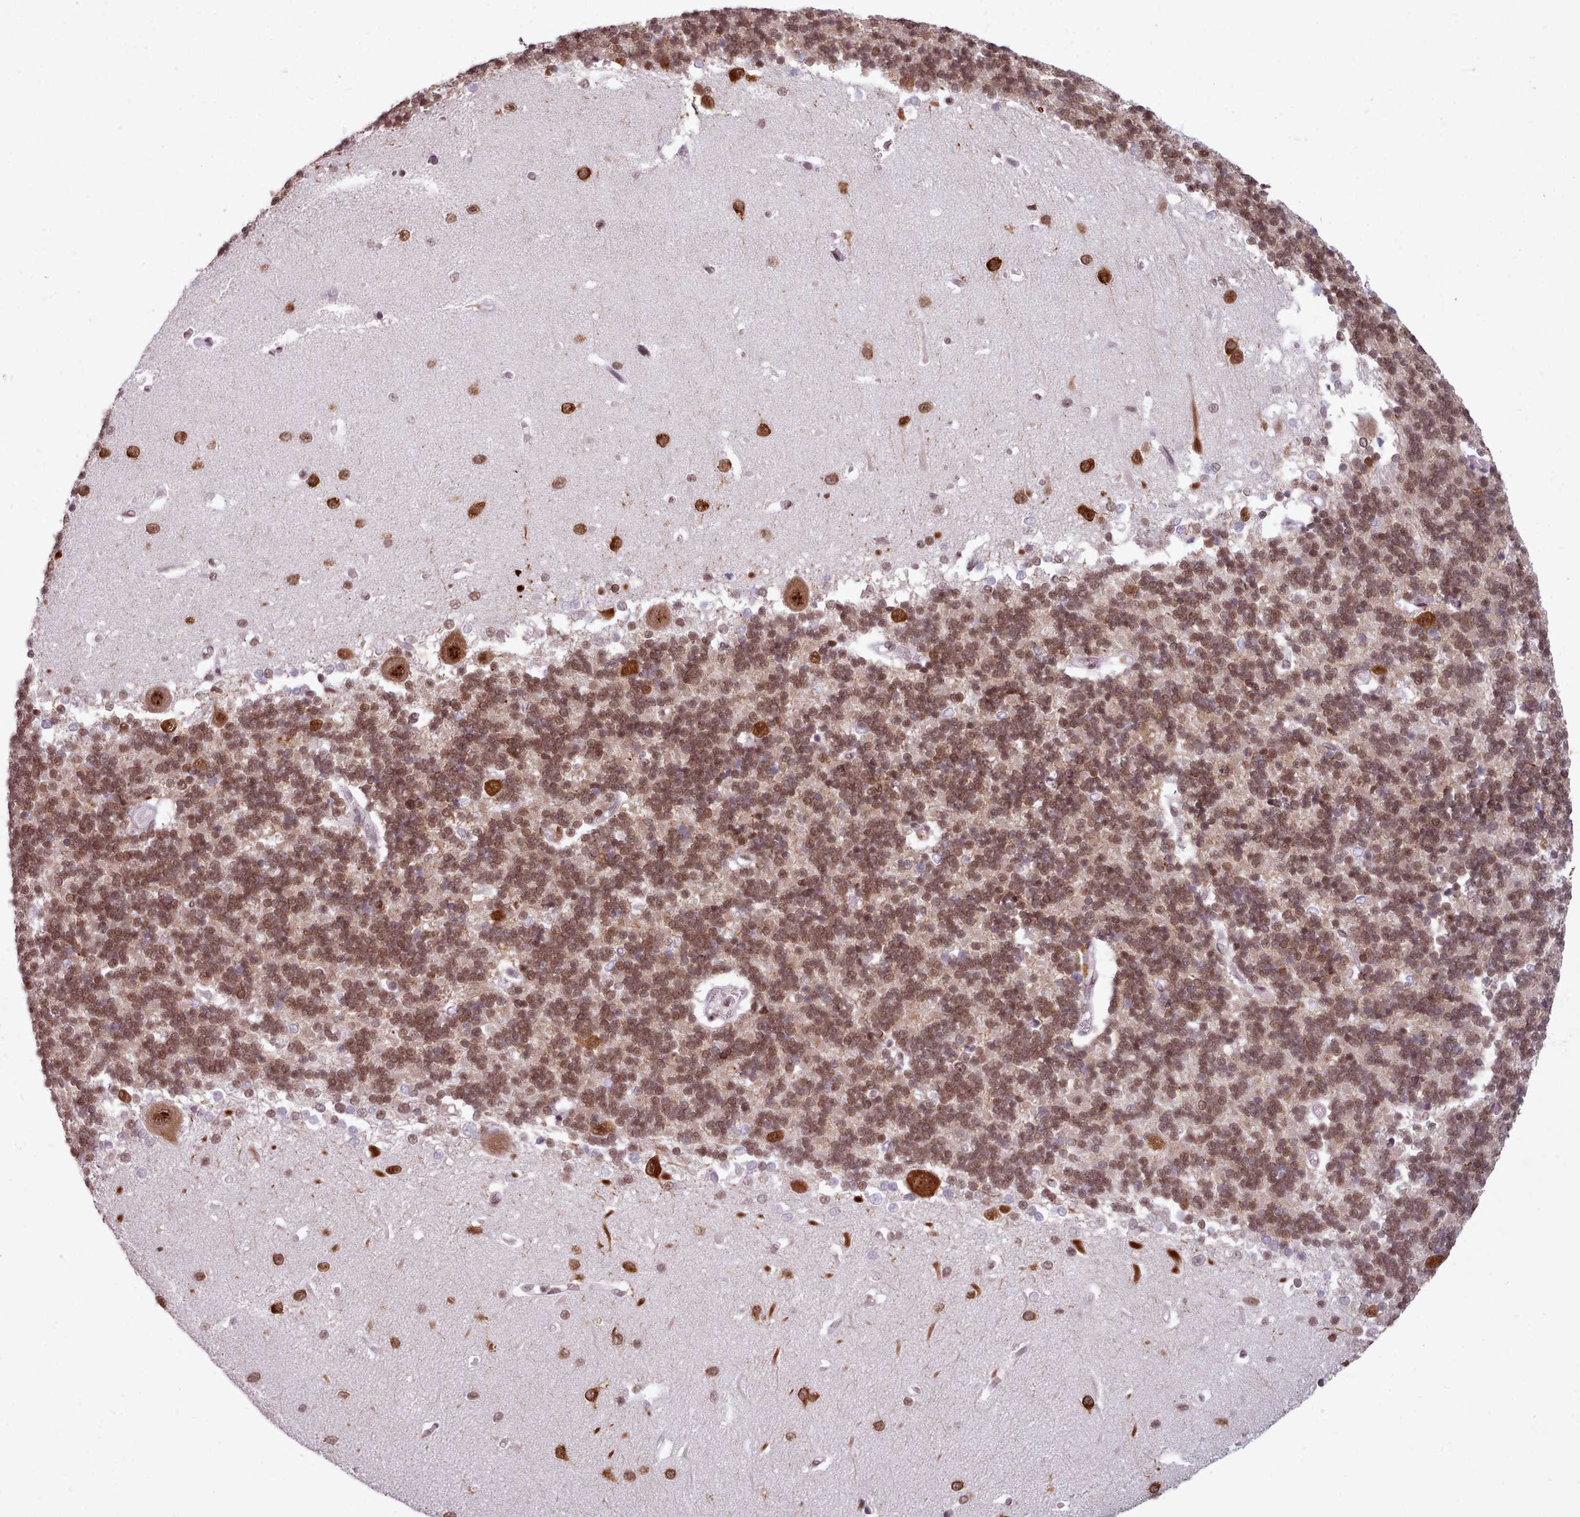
{"staining": {"intensity": "moderate", "quantity": "25%-75%", "location": "cytoplasmic/membranous,nuclear"}, "tissue": "cerebellum", "cell_type": "Cells in granular layer", "image_type": "normal", "snomed": [{"axis": "morphology", "description": "Normal tissue, NOS"}, {"axis": "topography", "description": "Cerebellum"}], "caption": "A micrograph of cerebellum stained for a protein shows moderate cytoplasmic/membranous,nuclear brown staining in cells in granular layer. The staining is performed using DAB (3,3'-diaminobenzidine) brown chromogen to label protein expression. The nuclei are counter-stained blue using hematoxylin.", "gene": "SRRM1", "patient": {"sex": "male", "age": 37}}